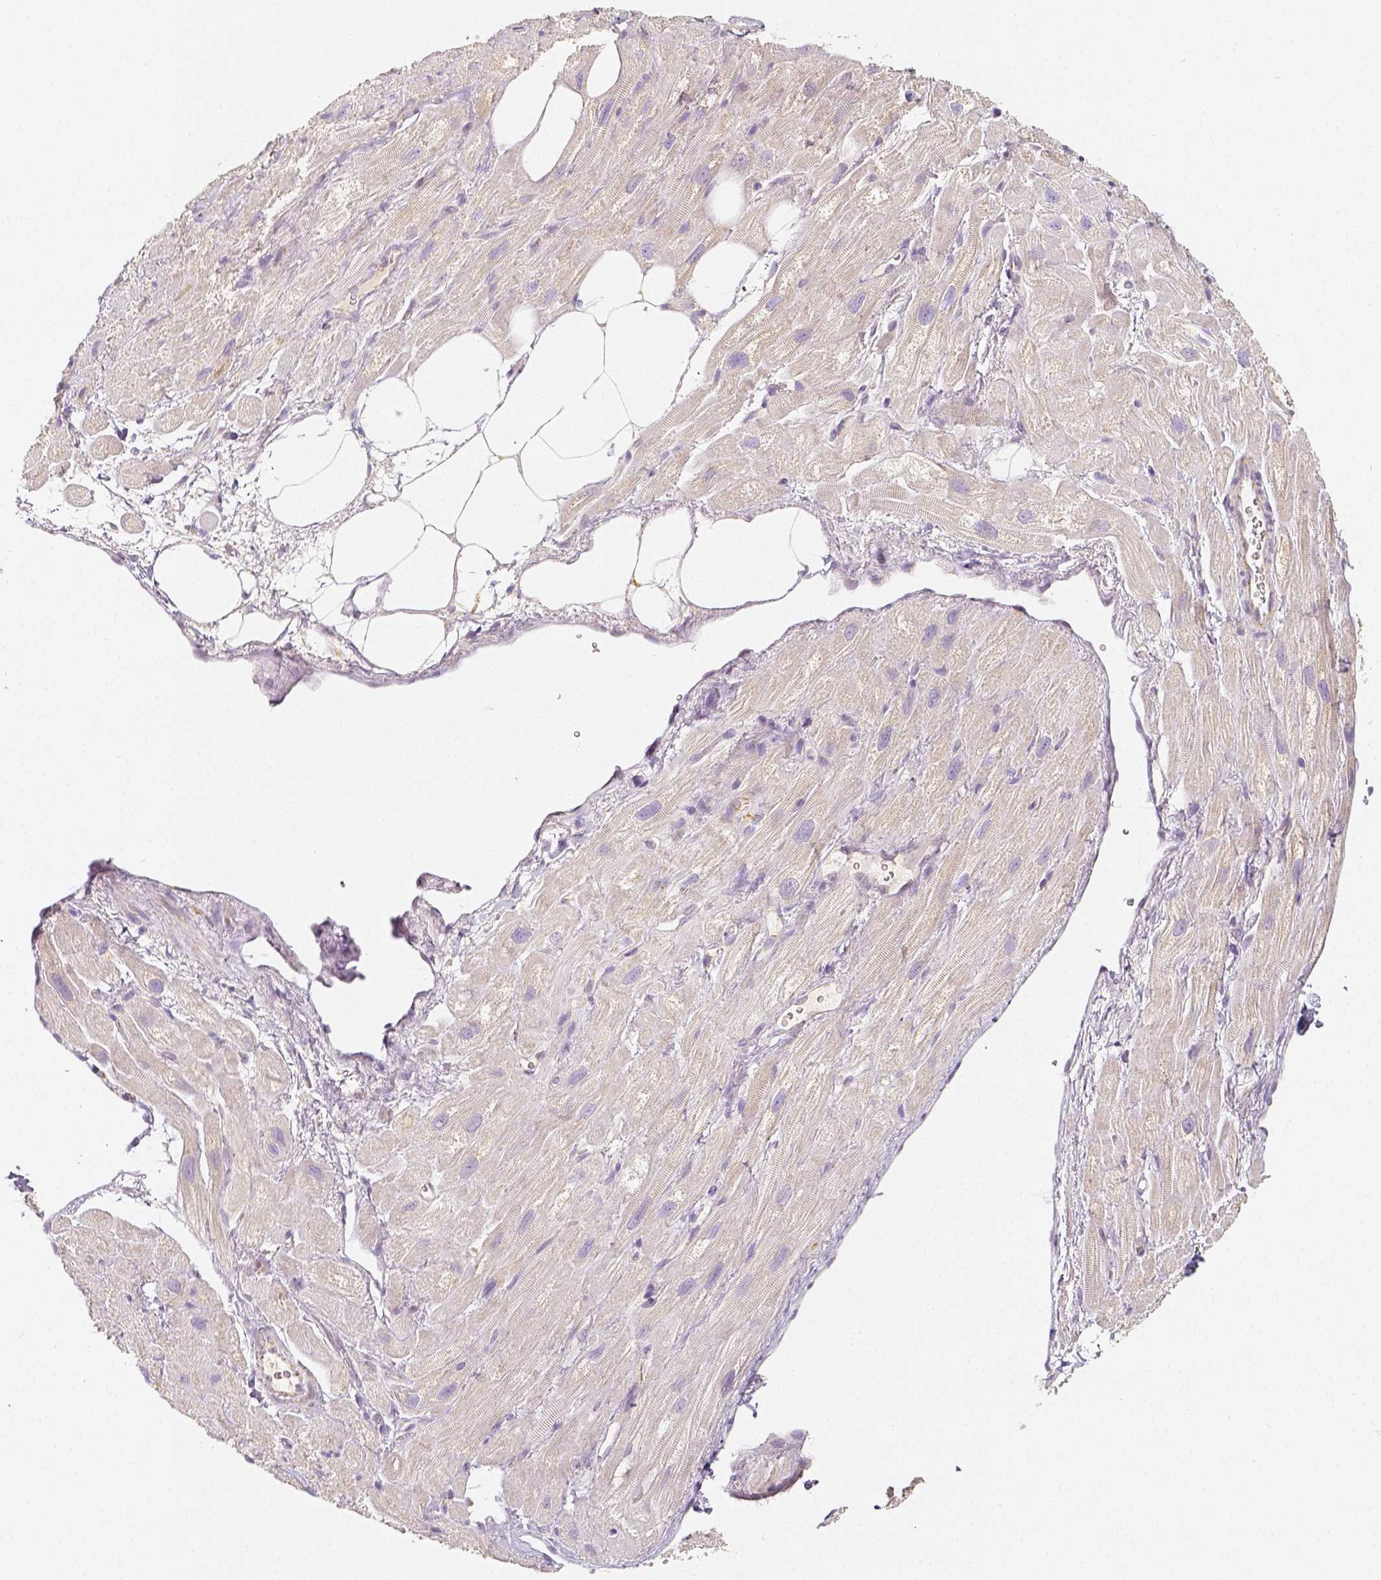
{"staining": {"intensity": "negative", "quantity": "none", "location": "none"}, "tissue": "heart muscle", "cell_type": "Cardiomyocytes", "image_type": "normal", "snomed": [{"axis": "morphology", "description": "Normal tissue, NOS"}, {"axis": "topography", "description": "Heart"}], "caption": "This is an immunohistochemistry micrograph of normal heart muscle. There is no expression in cardiomyocytes.", "gene": "PGAM5", "patient": {"sex": "female", "age": 62}}